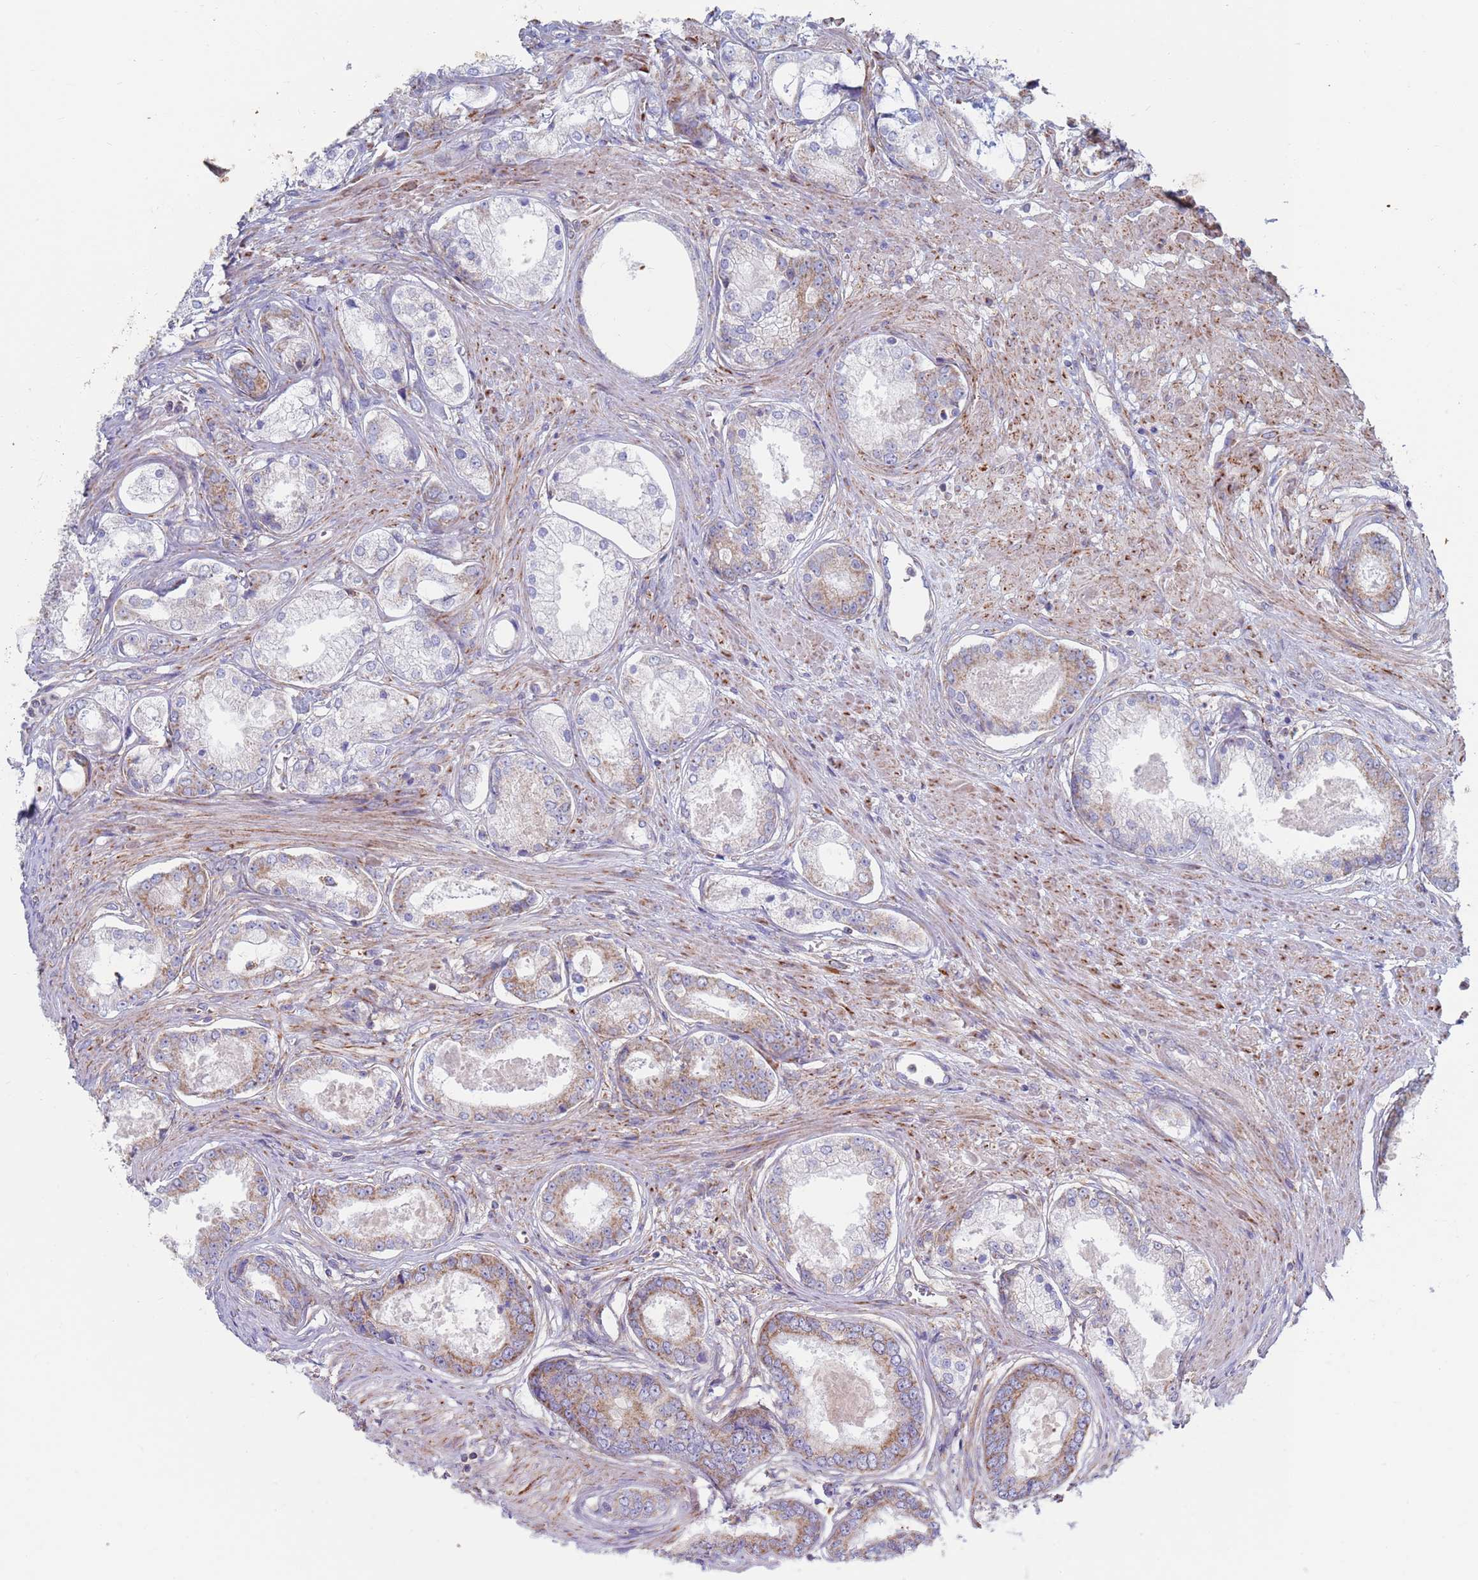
{"staining": {"intensity": "weak", "quantity": "<25%", "location": "cytoplasmic/membranous"}, "tissue": "prostate cancer", "cell_type": "Tumor cells", "image_type": "cancer", "snomed": [{"axis": "morphology", "description": "Adenocarcinoma, Low grade"}, {"axis": "topography", "description": "Prostate"}], "caption": "DAB immunohistochemical staining of human prostate cancer exhibits no significant positivity in tumor cells.", "gene": "CHCHD6", "patient": {"sex": "male", "age": 68}}